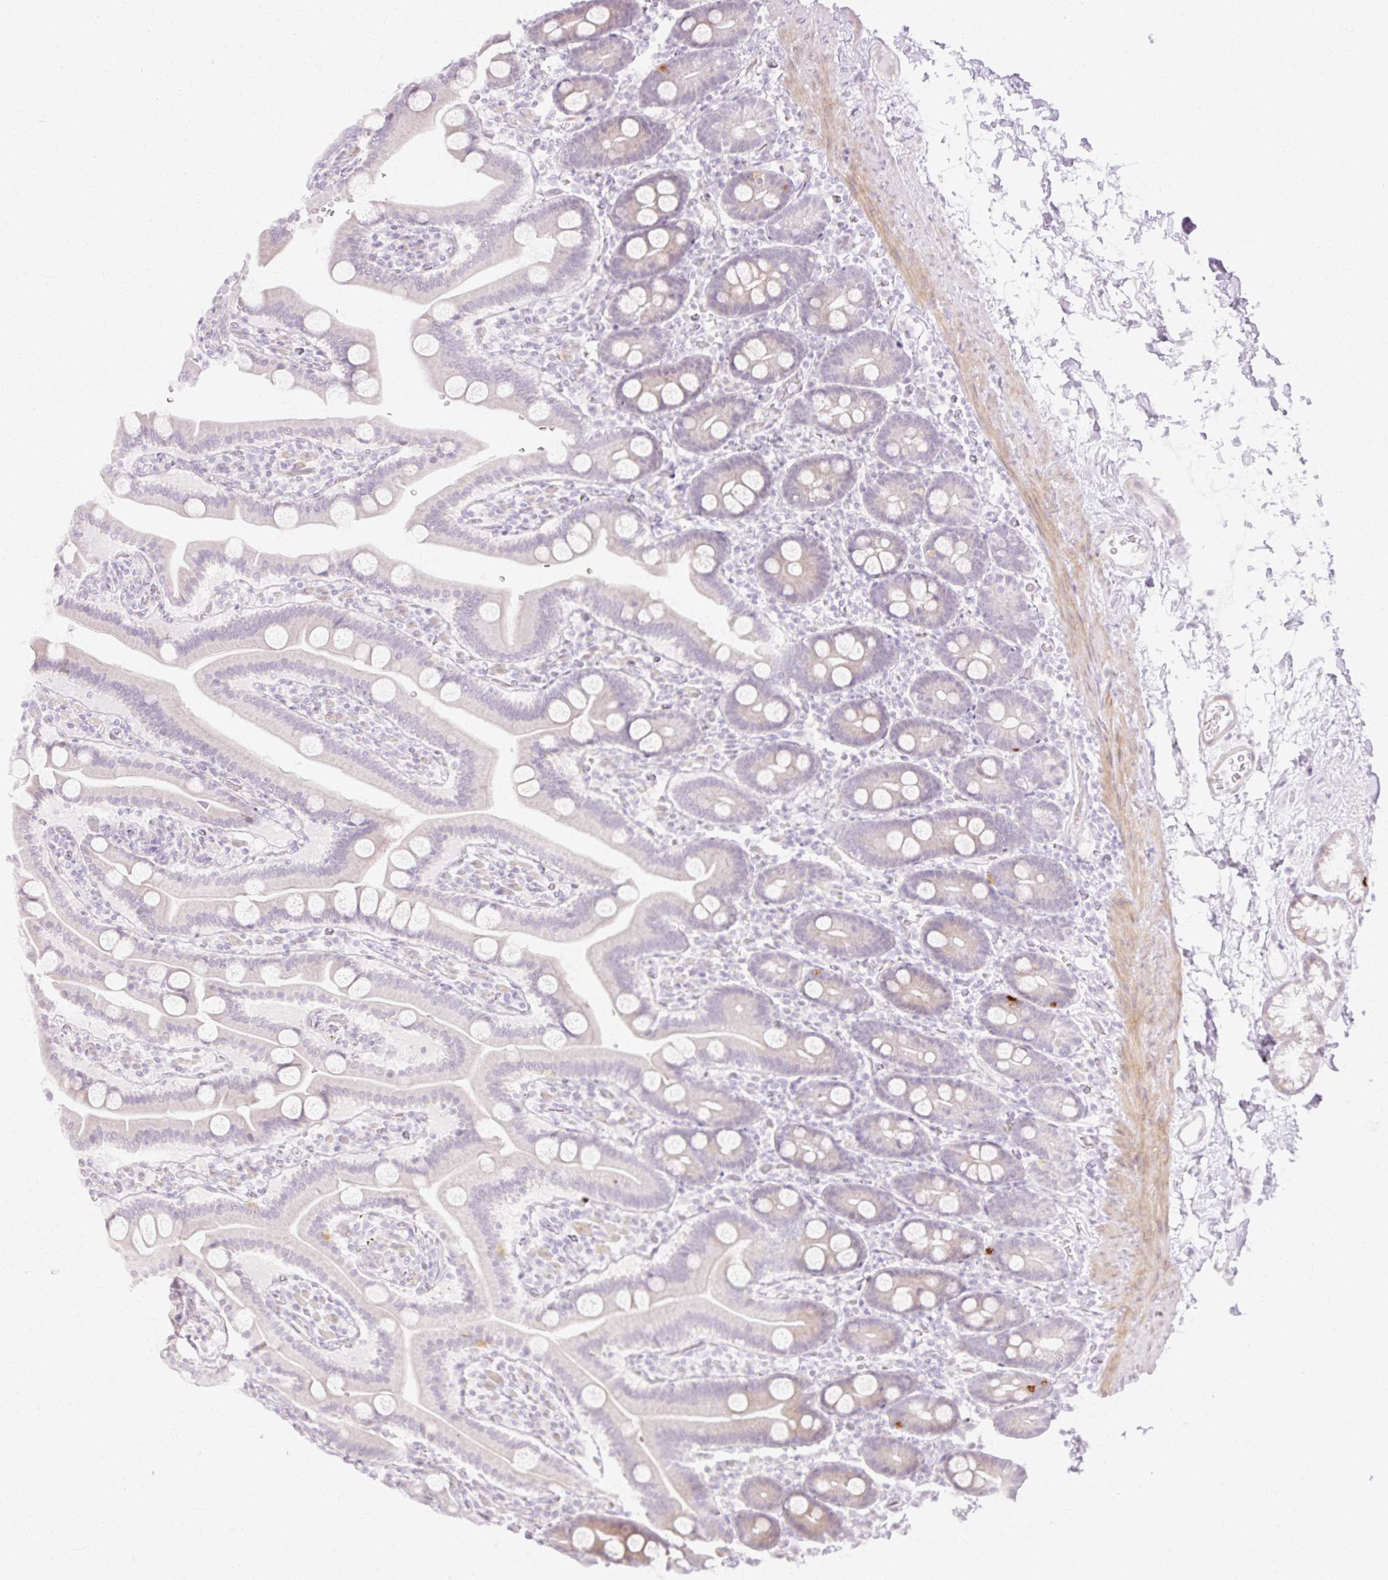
{"staining": {"intensity": "weak", "quantity": "<25%", "location": "cytoplasmic/membranous"}, "tissue": "duodenum", "cell_type": "Glandular cells", "image_type": "normal", "snomed": [{"axis": "morphology", "description": "Normal tissue, NOS"}, {"axis": "topography", "description": "Duodenum"}], "caption": "Protein analysis of unremarkable duodenum shows no significant expression in glandular cells. Nuclei are stained in blue.", "gene": "C3orf49", "patient": {"sex": "male", "age": 55}}